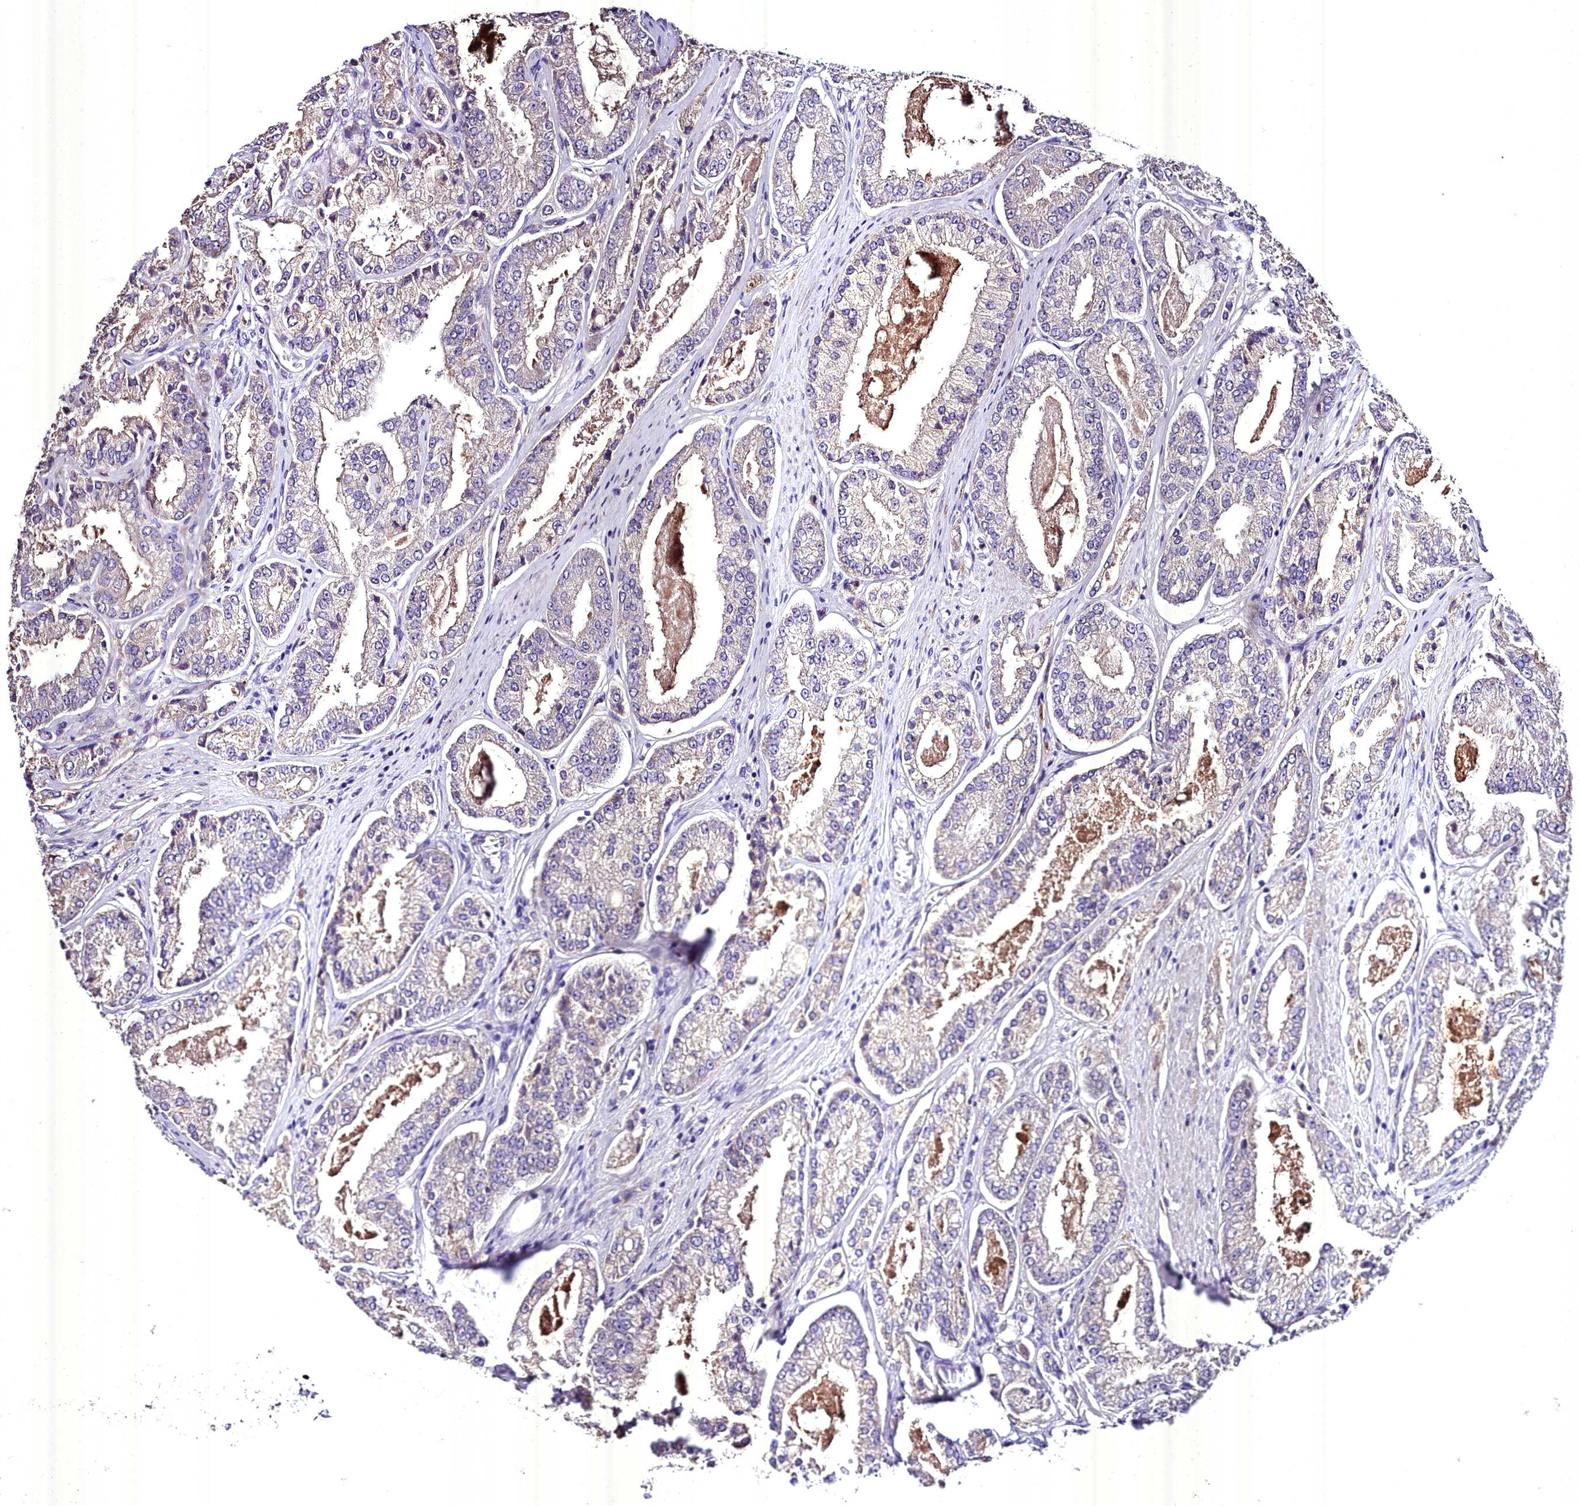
{"staining": {"intensity": "negative", "quantity": "none", "location": "none"}, "tissue": "prostate cancer", "cell_type": "Tumor cells", "image_type": "cancer", "snomed": [{"axis": "morphology", "description": "Adenocarcinoma, High grade"}, {"axis": "topography", "description": "Prostate"}], "caption": "There is no significant staining in tumor cells of prostate cancer.", "gene": "MS4A18", "patient": {"sex": "male", "age": 71}}